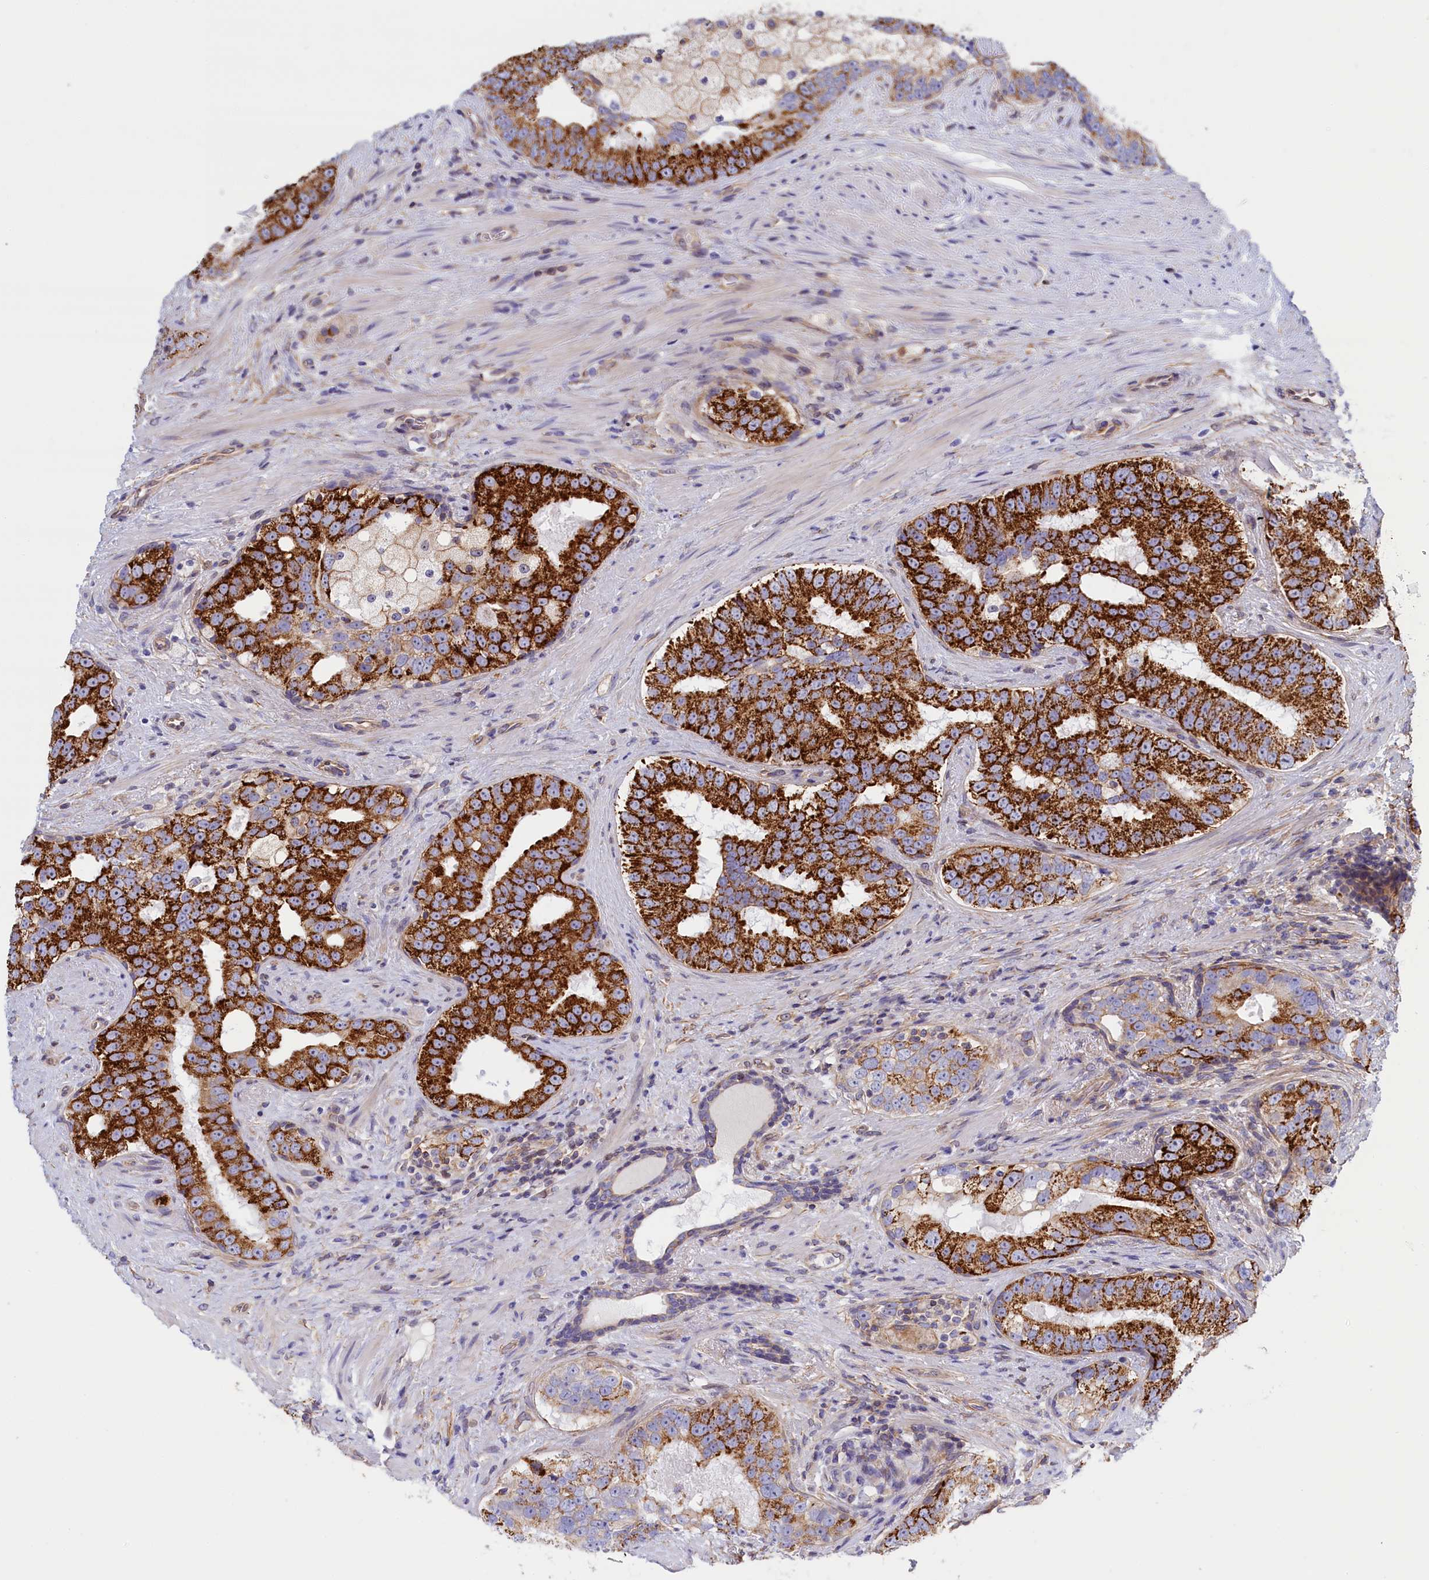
{"staining": {"intensity": "strong", "quantity": ">75%", "location": "cytoplasmic/membranous"}, "tissue": "prostate cancer", "cell_type": "Tumor cells", "image_type": "cancer", "snomed": [{"axis": "morphology", "description": "Adenocarcinoma, High grade"}, {"axis": "topography", "description": "Prostate"}], "caption": "The image demonstrates immunohistochemical staining of adenocarcinoma (high-grade) (prostate). There is strong cytoplasmic/membranous expression is present in about >75% of tumor cells.", "gene": "ABCC12", "patient": {"sex": "male", "age": 70}}